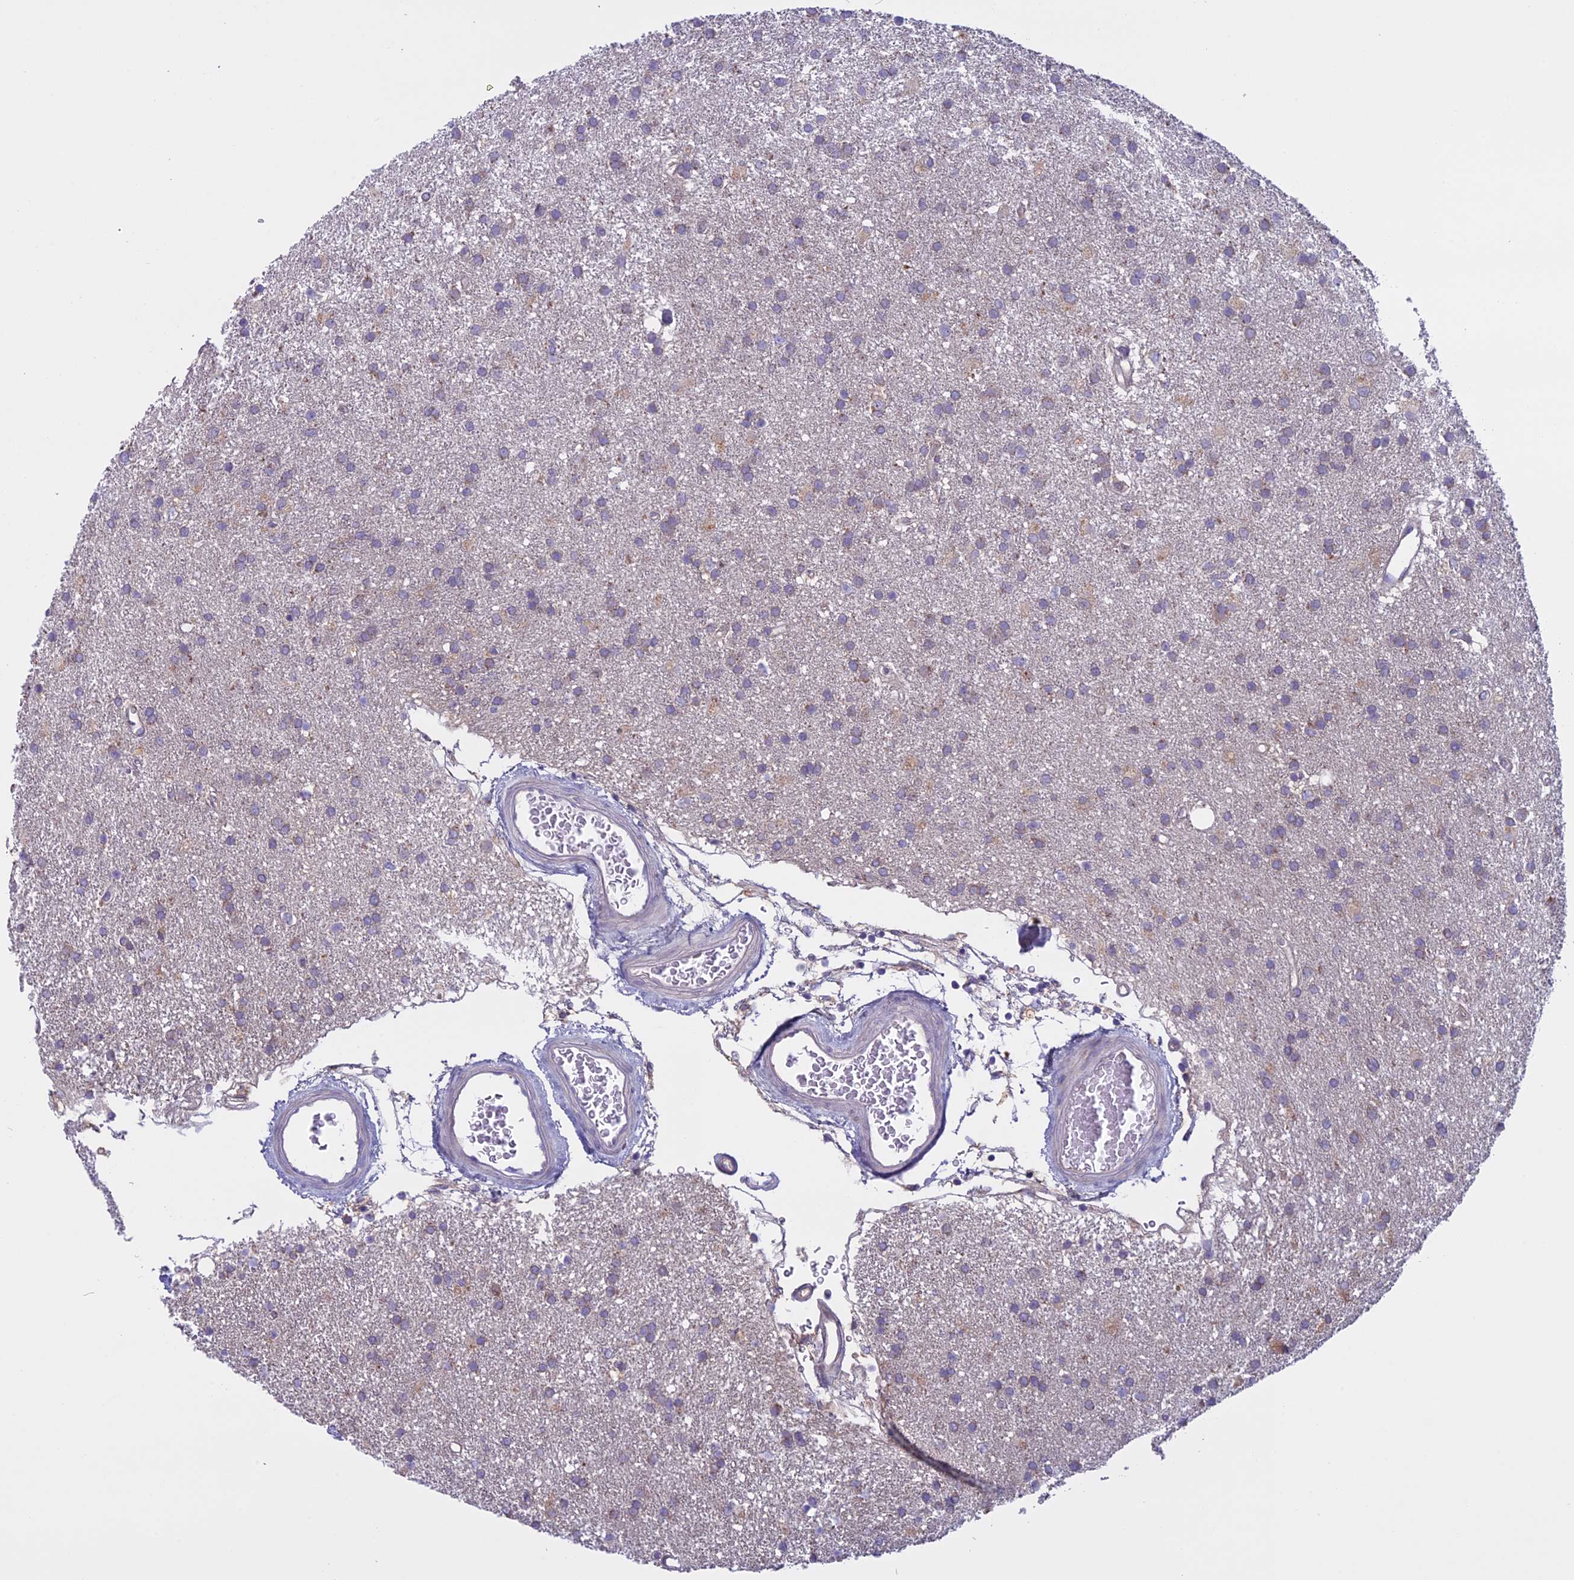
{"staining": {"intensity": "negative", "quantity": "none", "location": "none"}, "tissue": "glioma", "cell_type": "Tumor cells", "image_type": "cancer", "snomed": [{"axis": "morphology", "description": "Glioma, malignant, High grade"}, {"axis": "topography", "description": "Brain"}], "caption": "A photomicrograph of glioma stained for a protein demonstrates no brown staining in tumor cells.", "gene": "DCTN5", "patient": {"sex": "male", "age": 77}}